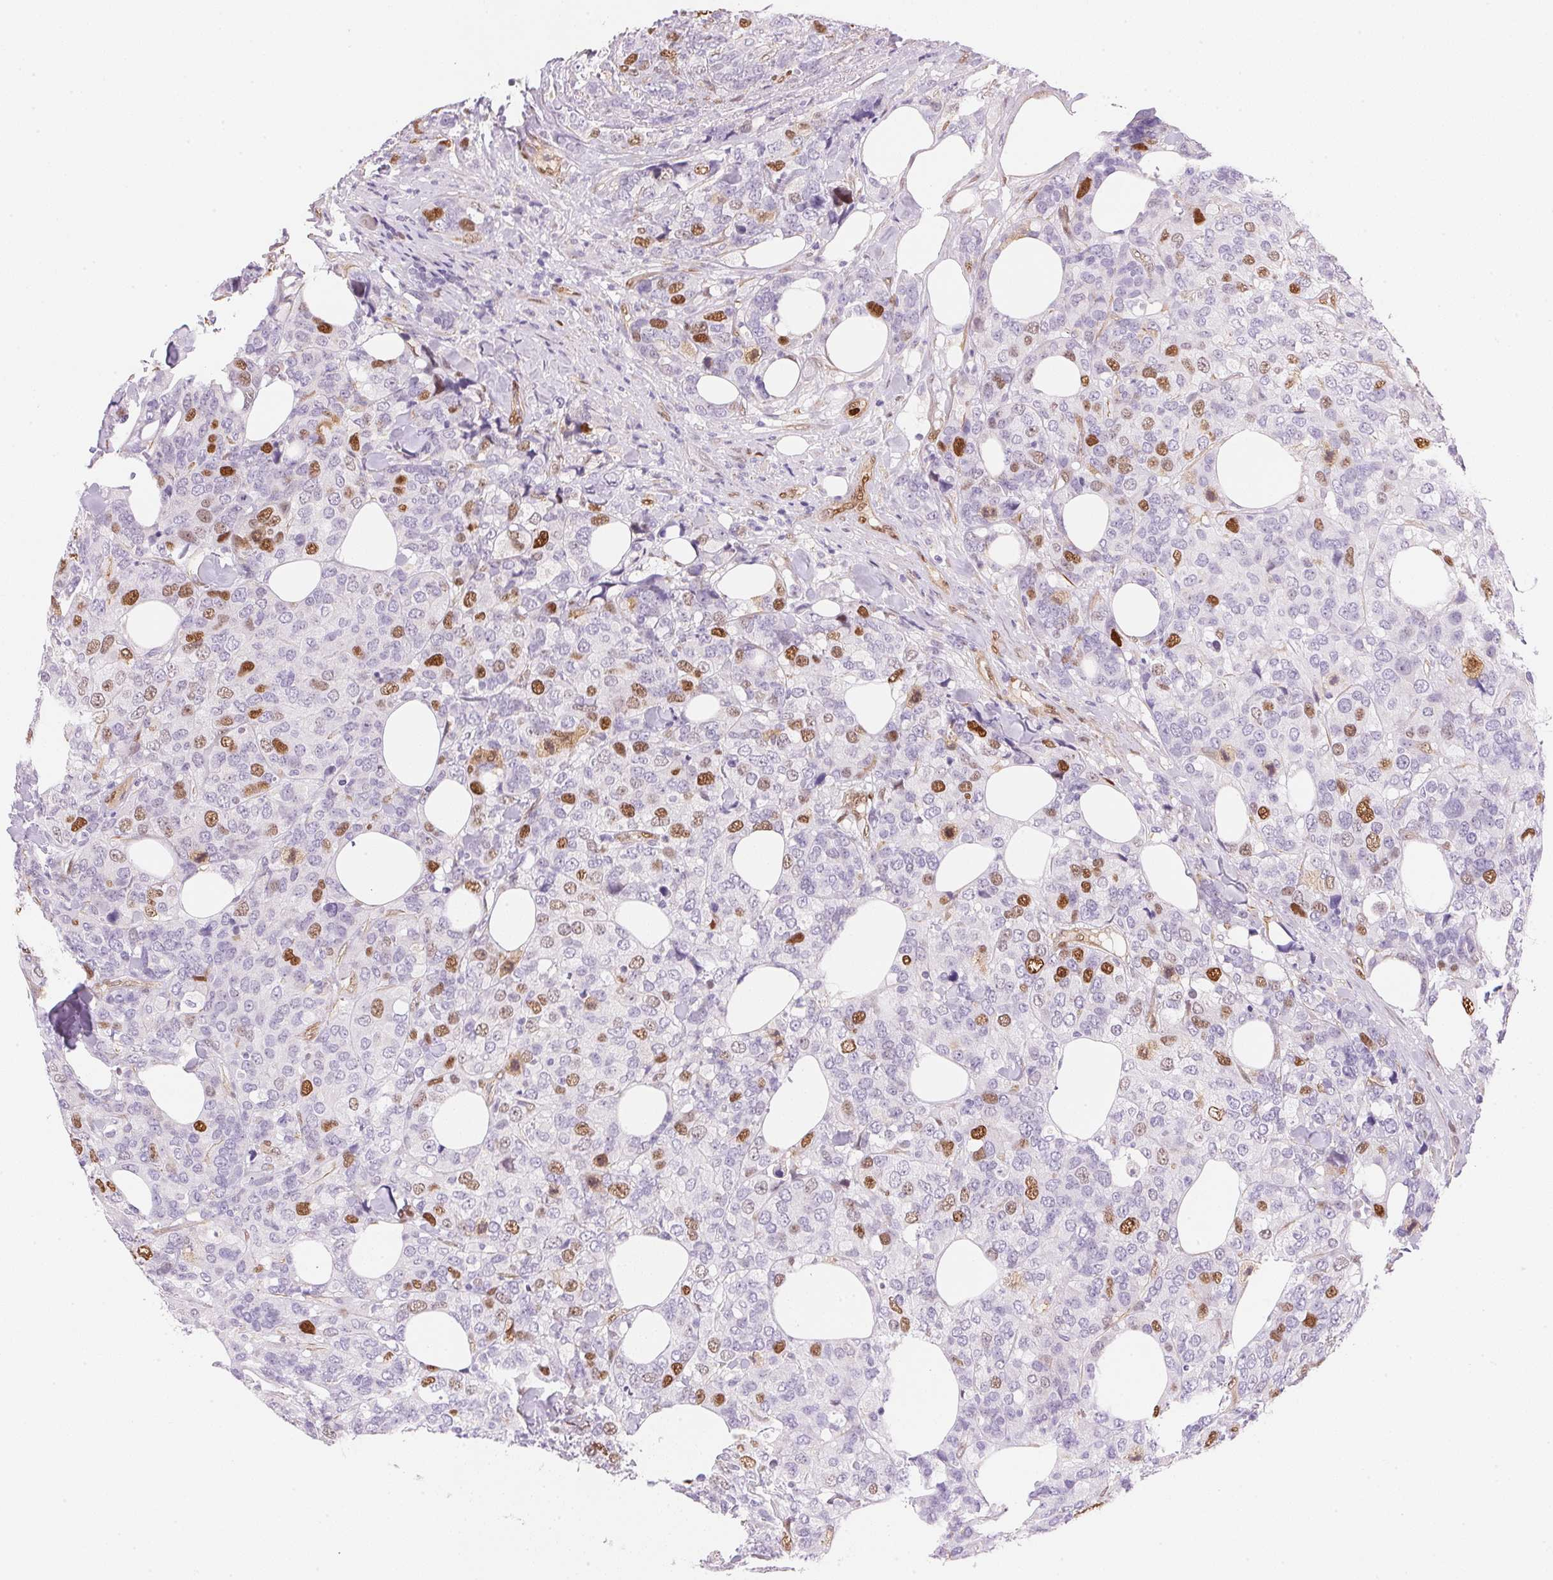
{"staining": {"intensity": "strong", "quantity": "<25%", "location": "nuclear"}, "tissue": "breast cancer", "cell_type": "Tumor cells", "image_type": "cancer", "snomed": [{"axis": "morphology", "description": "Lobular carcinoma"}, {"axis": "topography", "description": "Breast"}], "caption": "Lobular carcinoma (breast) stained with a protein marker shows strong staining in tumor cells.", "gene": "SMTN", "patient": {"sex": "female", "age": 59}}